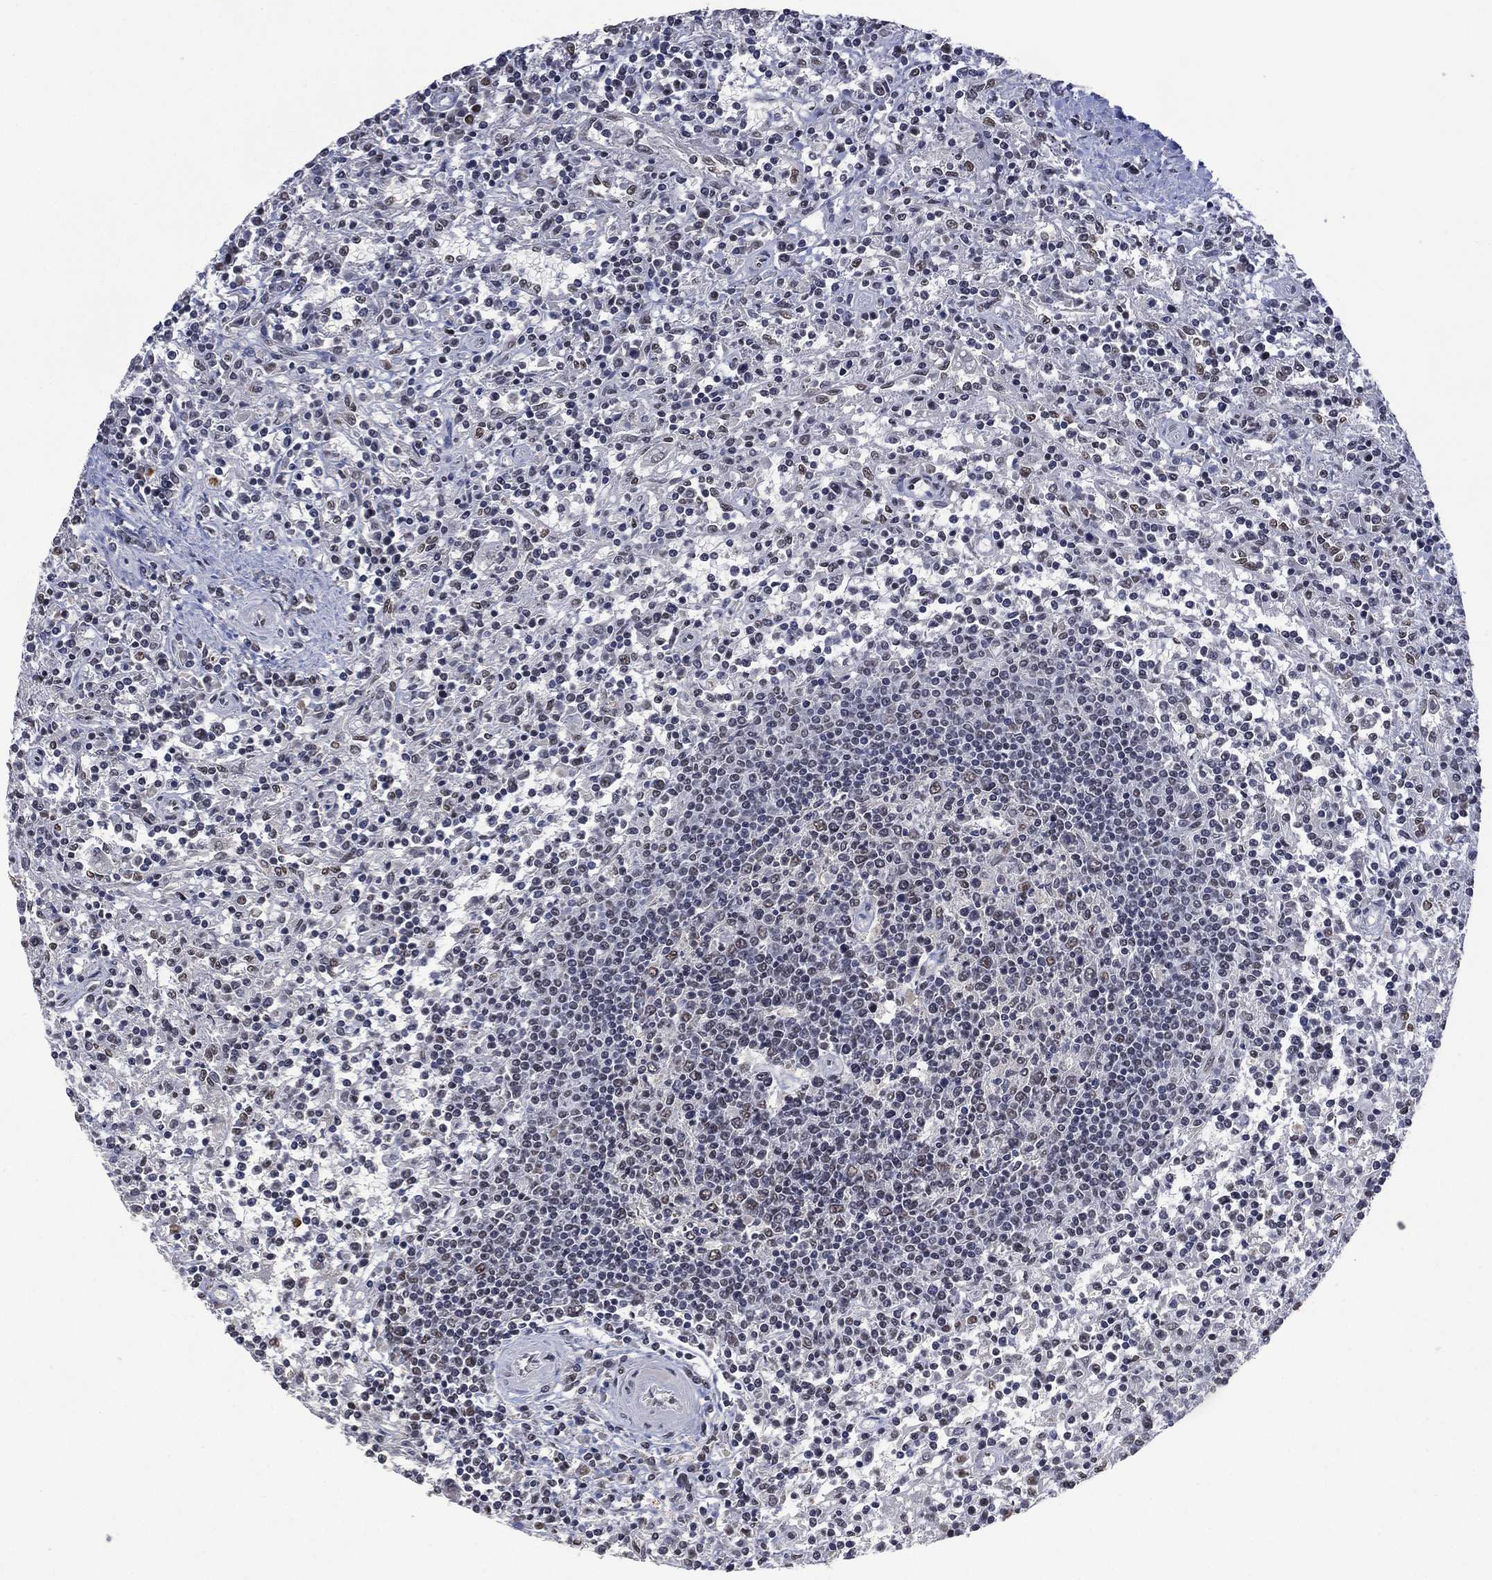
{"staining": {"intensity": "negative", "quantity": "none", "location": "none"}, "tissue": "lymphoma", "cell_type": "Tumor cells", "image_type": "cancer", "snomed": [{"axis": "morphology", "description": "Malignant lymphoma, non-Hodgkin's type, Low grade"}, {"axis": "topography", "description": "Spleen"}], "caption": "Malignant lymphoma, non-Hodgkin's type (low-grade) stained for a protein using immunohistochemistry (IHC) displays no positivity tumor cells.", "gene": "EHMT1", "patient": {"sex": "male", "age": 62}}